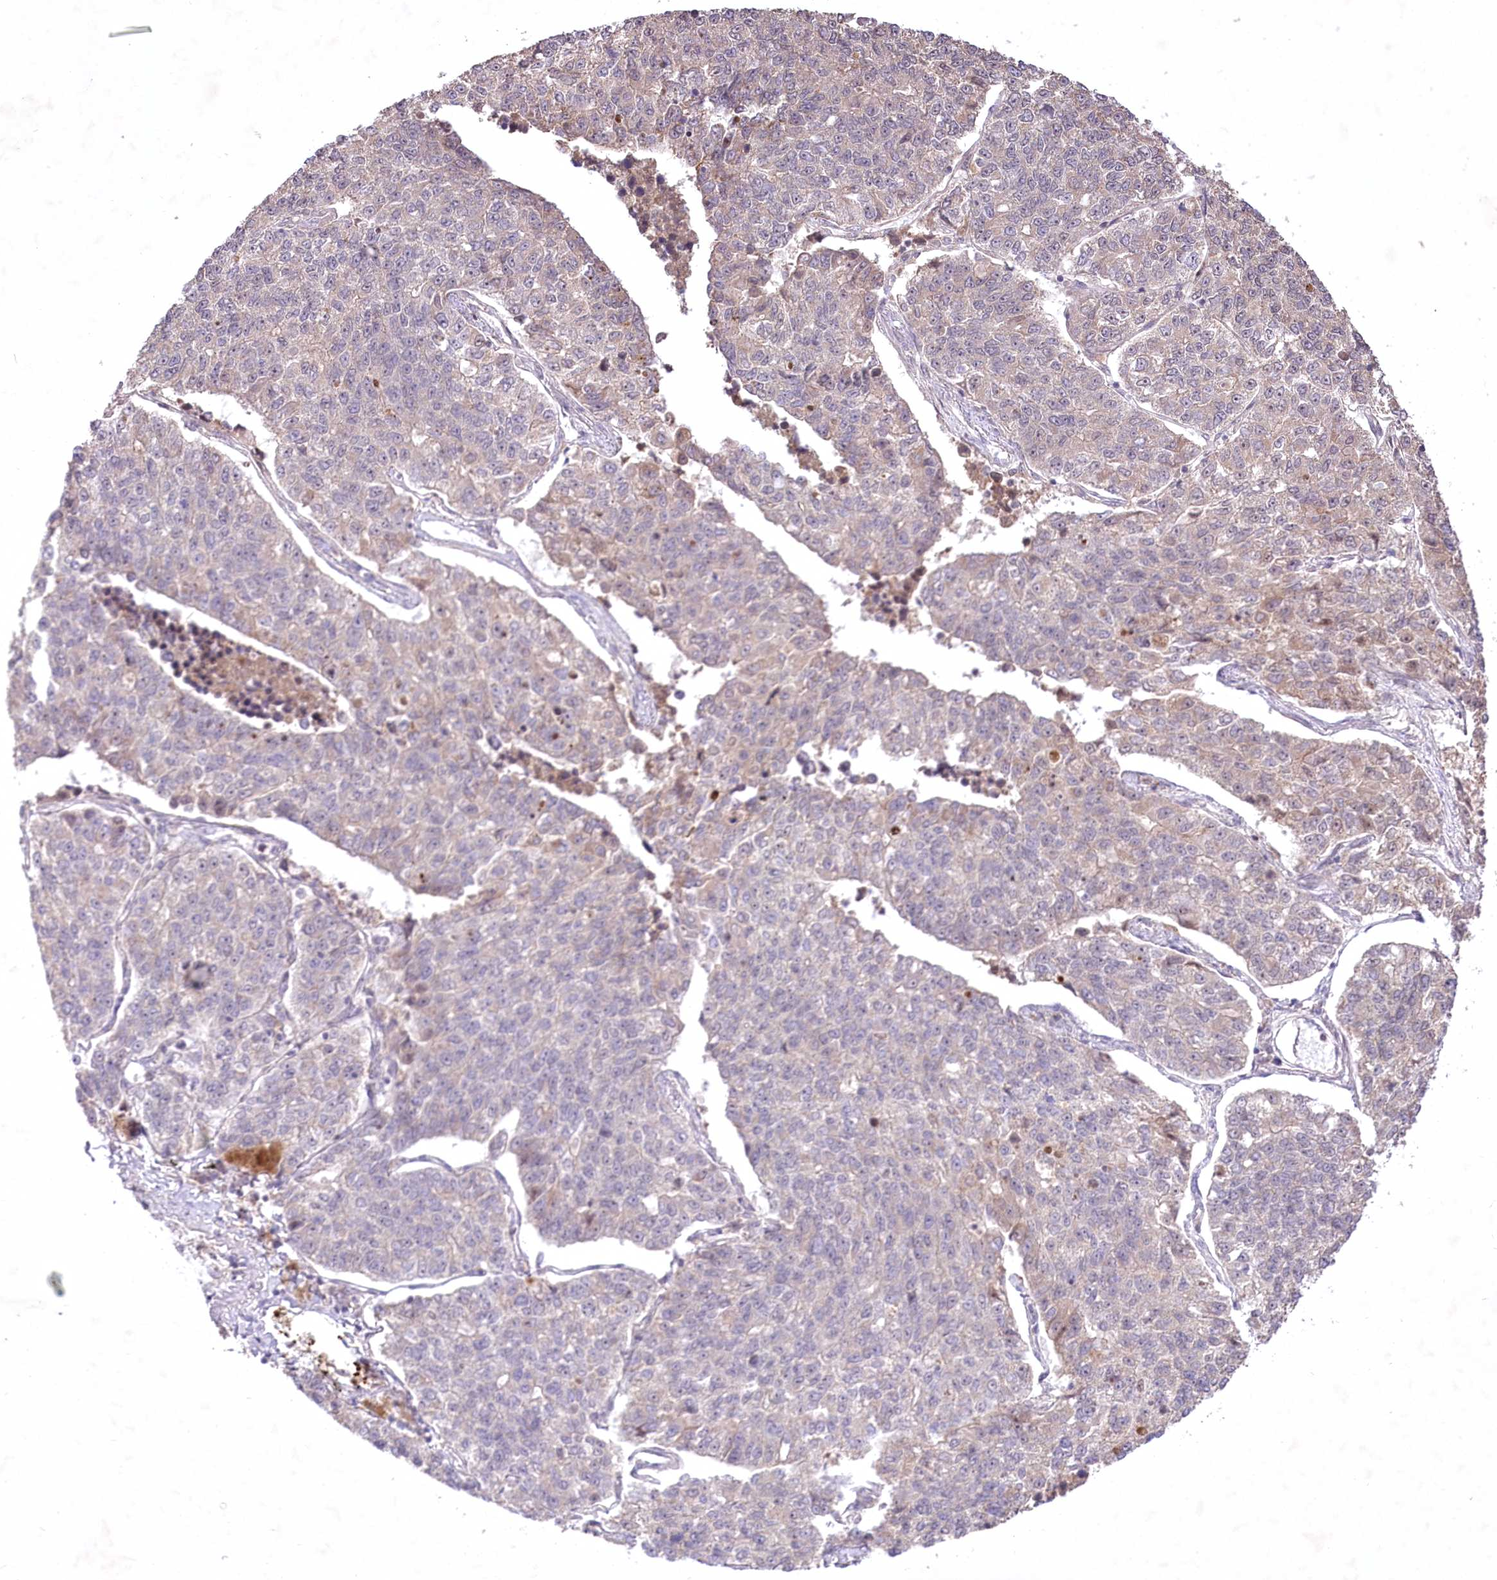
{"staining": {"intensity": "weak", "quantity": "<25%", "location": "cytoplasmic/membranous"}, "tissue": "lung cancer", "cell_type": "Tumor cells", "image_type": "cancer", "snomed": [{"axis": "morphology", "description": "Adenocarcinoma, NOS"}, {"axis": "topography", "description": "Lung"}], "caption": "This is a photomicrograph of IHC staining of lung adenocarcinoma, which shows no staining in tumor cells.", "gene": "HELT", "patient": {"sex": "male", "age": 49}}